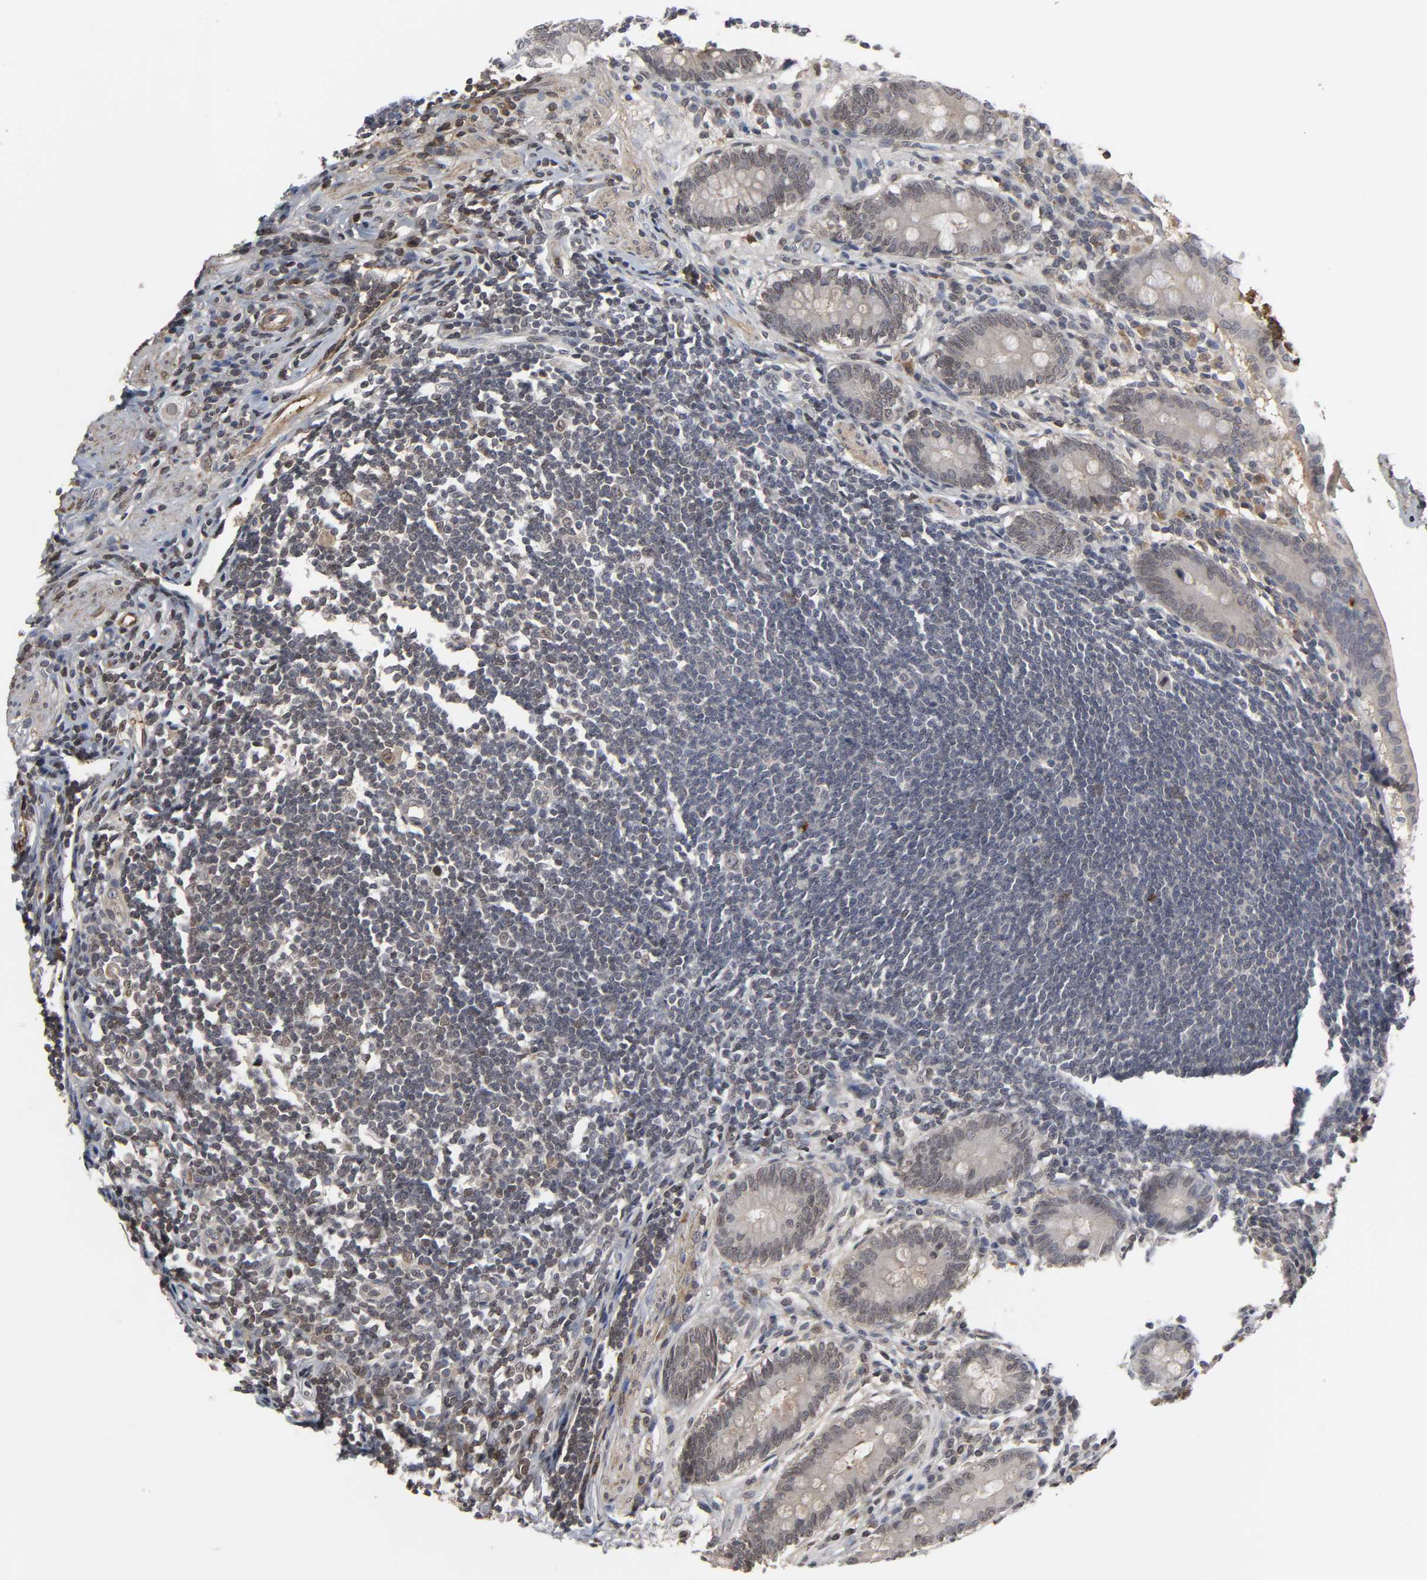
{"staining": {"intensity": "weak", "quantity": "25%-75%", "location": "cytoplasmic/membranous,nuclear"}, "tissue": "appendix", "cell_type": "Glandular cells", "image_type": "normal", "snomed": [{"axis": "morphology", "description": "Normal tissue, NOS"}, {"axis": "topography", "description": "Appendix"}], "caption": "Immunohistochemical staining of unremarkable appendix demonstrates low levels of weak cytoplasmic/membranous,nuclear expression in approximately 25%-75% of glandular cells. (Brightfield microscopy of DAB IHC at high magnification).", "gene": "CPN2", "patient": {"sex": "female", "age": 50}}